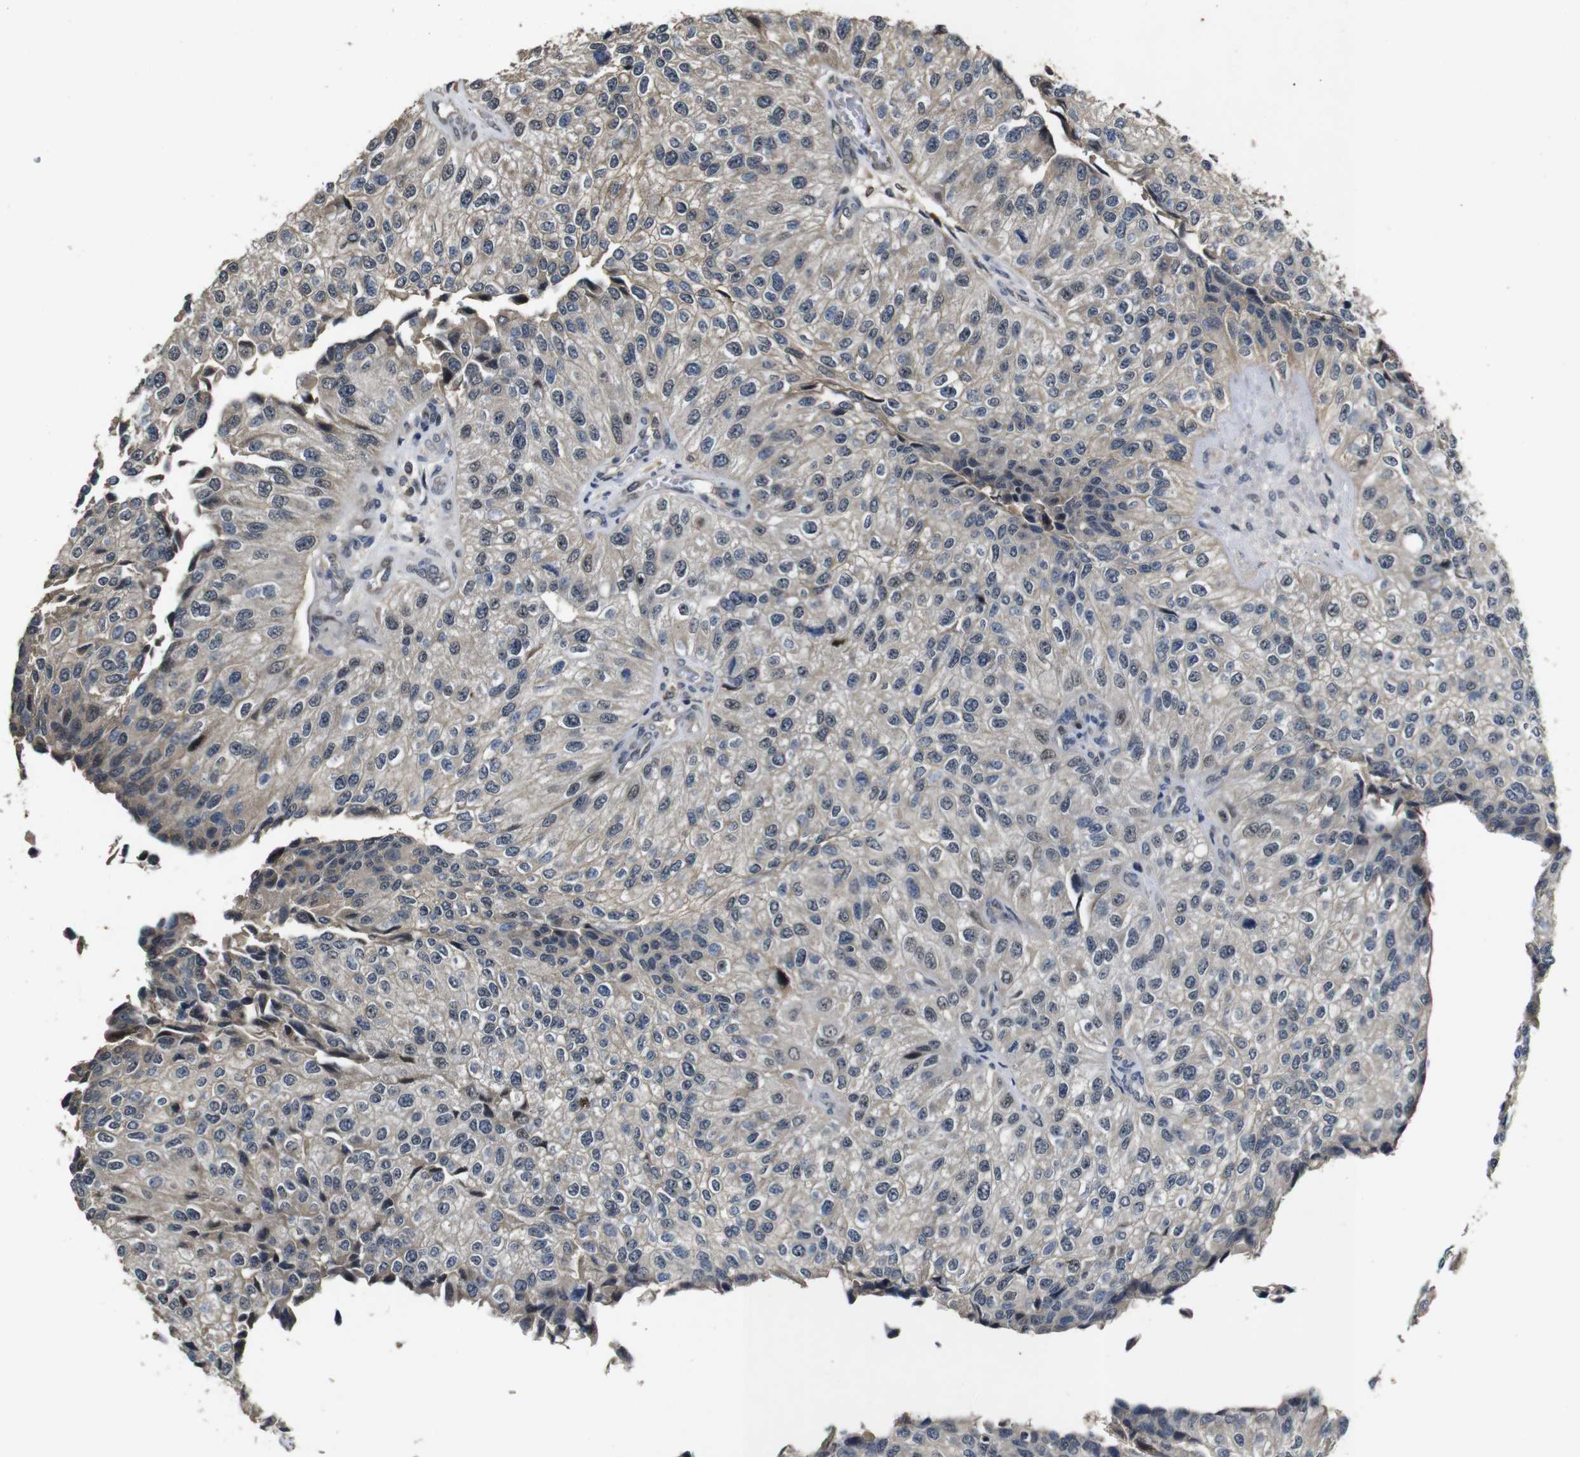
{"staining": {"intensity": "weak", "quantity": "25%-75%", "location": "cytoplasmic/membranous"}, "tissue": "urothelial cancer", "cell_type": "Tumor cells", "image_type": "cancer", "snomed": [{"axis": "morphology", "description": "Urothelial carcinoma, High grade"}, {"axis": "topography", "description": "Kidney"}, {"axis": "topography", "description": "Urinary bladder"}], "caption": "Immunohistochemistry (DAB (3,3'-diaminobenzidine)) staining of human urothelial cancer demonstrates weak cytoplasmic/membranous protein positivity in about 25%-75% of tumor cells.", "gene": "MAGI2", "patient": {"sex": "male", "age": 77}}